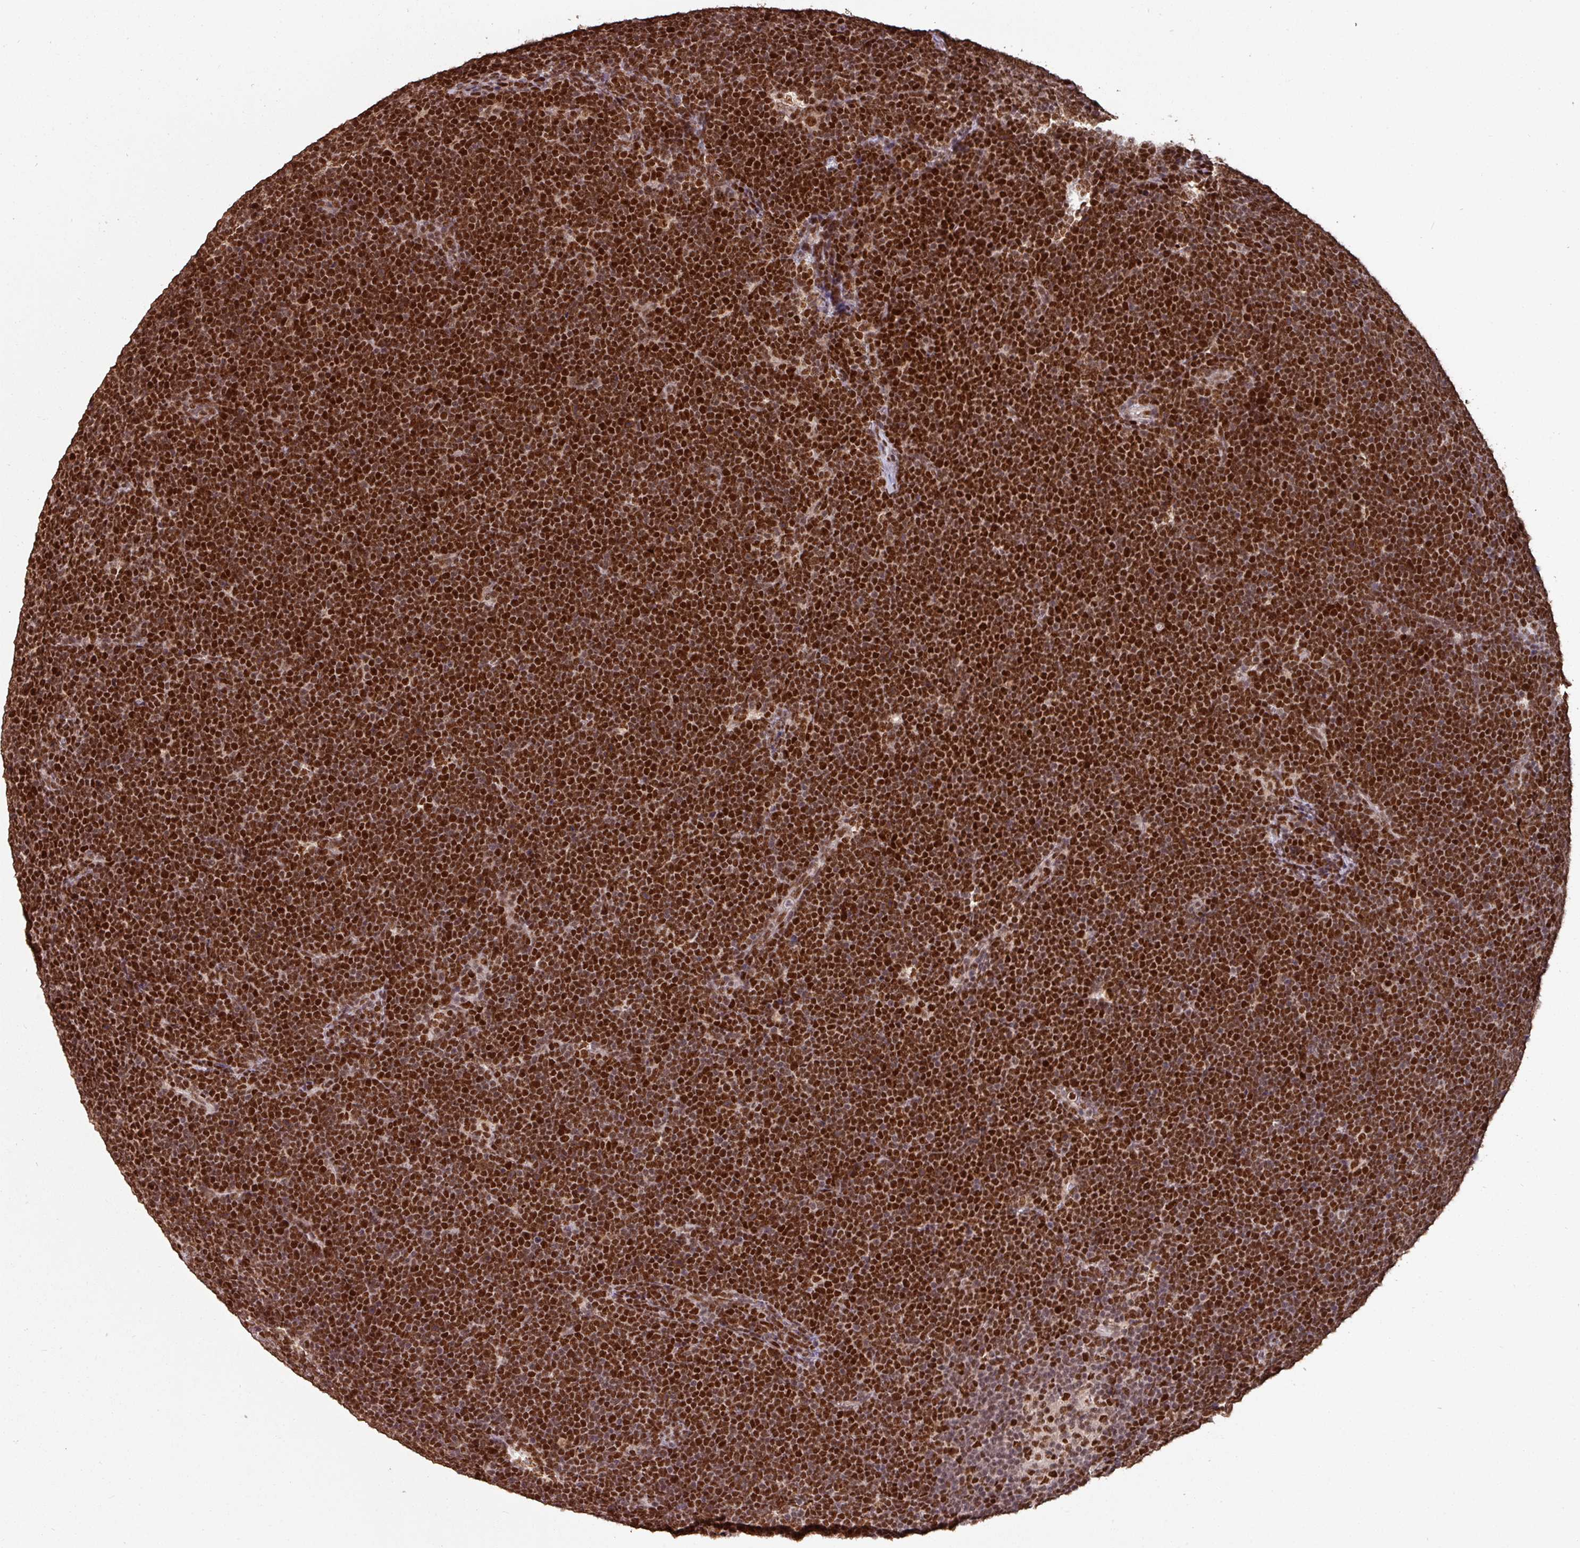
{"staining": {"intensity": "strong", "quantity": ">75%", "location": "nuclear"}, "tissue": "lymphoma", "cell_type": "Tumor cells", "image_type": "cancer", "snomed": [{"axis": "morphology", "description": "Malignant lymphoma, non-Hodgkin's type, High grade"}, {"axis": "topography", "description": "Lymph node"}], "caption": "High-grade malignant lymphoma, non-Hodgkin's type was stained to show a protein in brown. There is high levels of strong nuclear staining in about >75% of tumor cells.", "gene": "POLD1", "patient": {"sex": "male", "age": 13}}